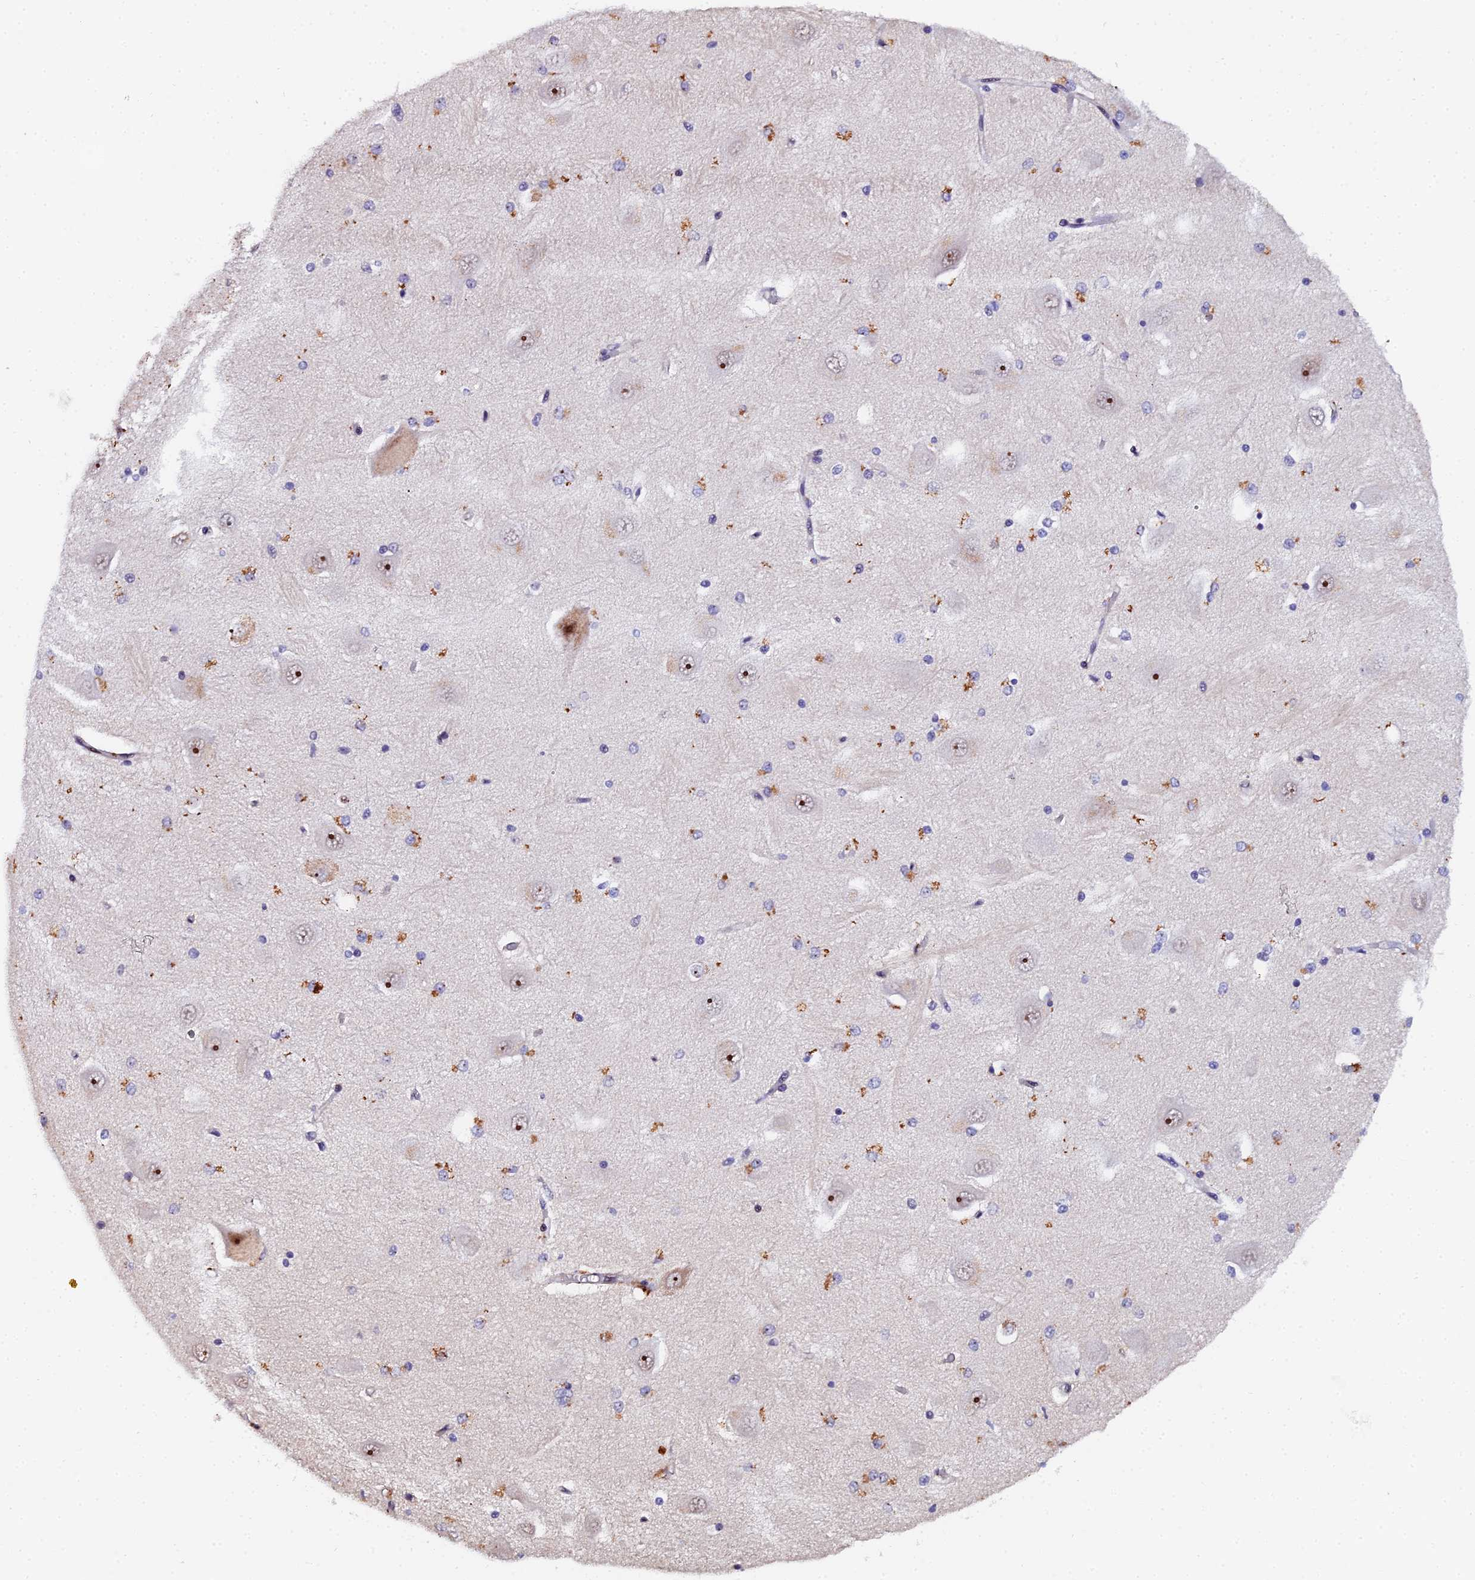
{"staining": {"intensity": "weak", "quantity": "<25%", "location": "nuclear"}, "tissue": "hippocampus", "cell_type": "Glial cells", "image_type": "normal", "snomed": [{"axis": "morphology", "description": "Normal tissue, NOS"}, {"axis": "topography", "description": "Hippocampus"}], "caption": "The photomicrograph exhibits no staining of glial cells in normal hippocampus.", "gene": "TIFA", "patient": {"sex": "male", "age": 45}}